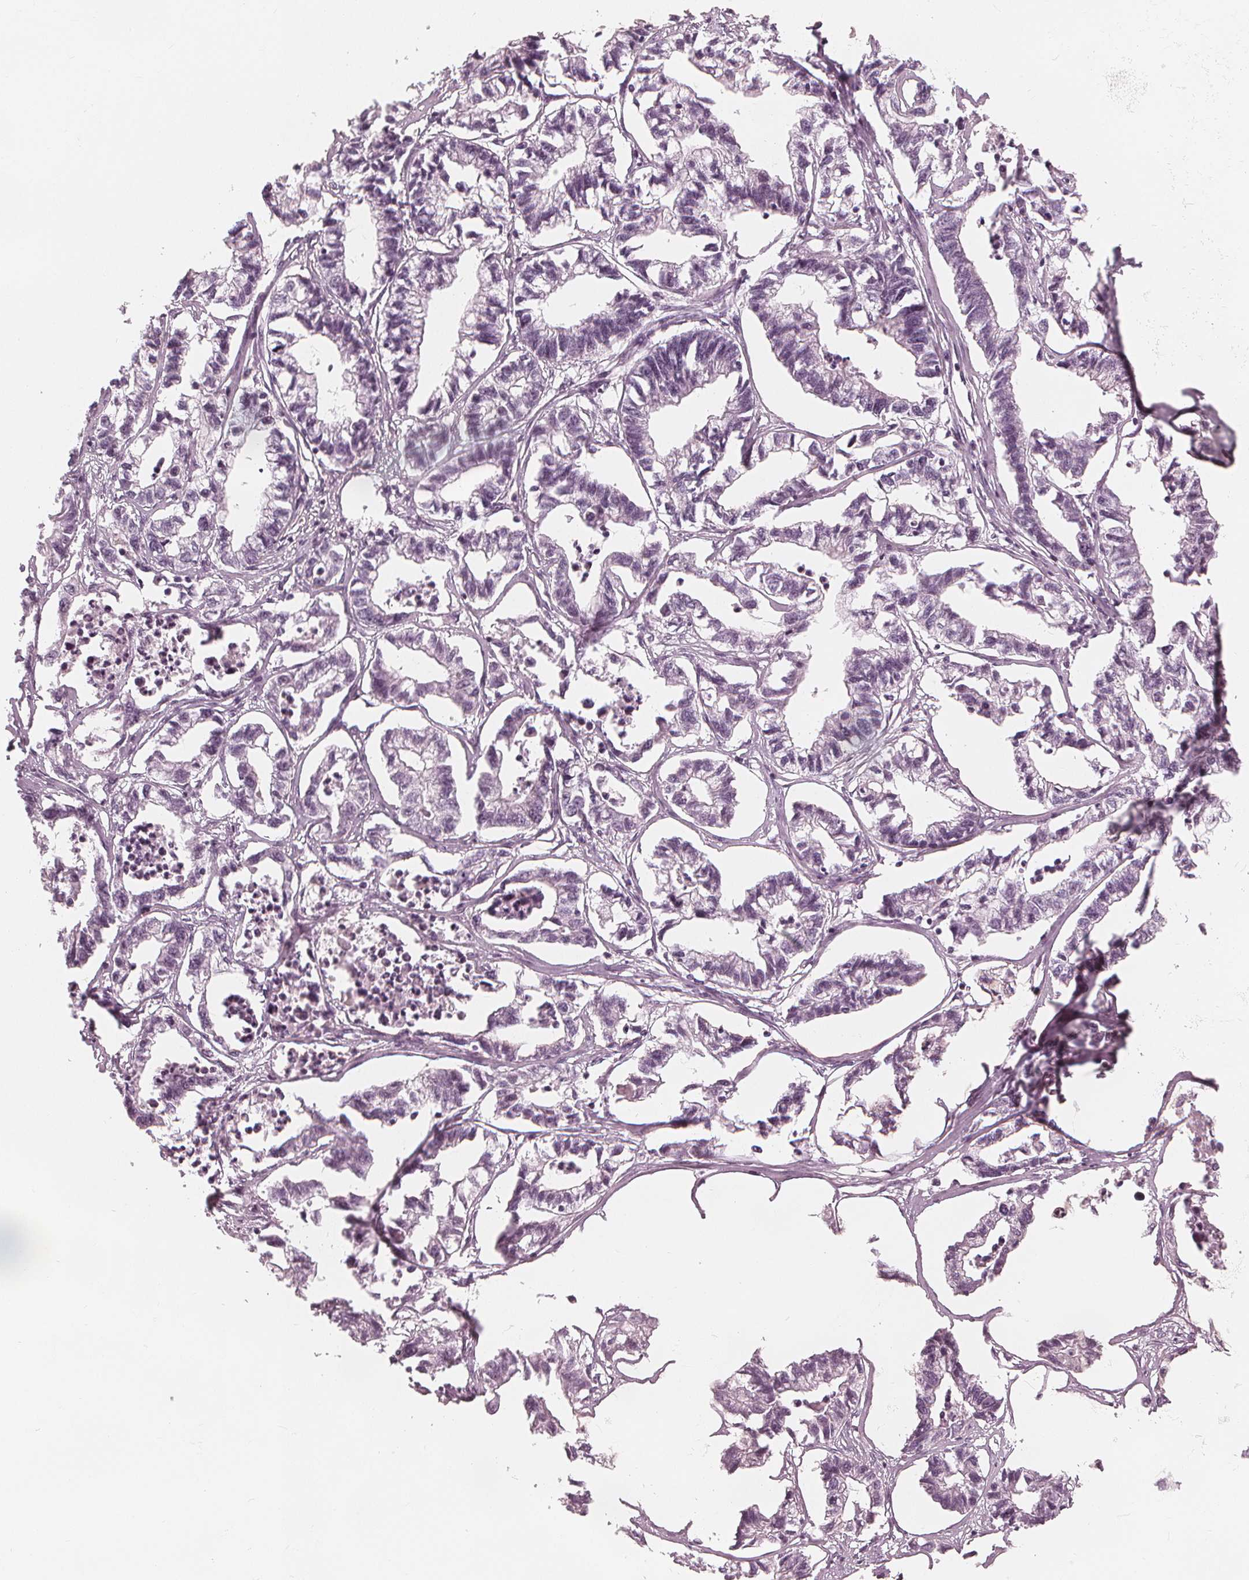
{"staining": {"intensity": "negative", "quantity": "none", "location": "none"}, "tissue": "stomach cancer", "cell_type": "Tumor cells", "image_type": "cancer", "snomed": [{"axis": "morphology", "description": "Adenocarcinoma, NOS"}, {"axis": "topography", "description": "Stomach"}], "caption": "This micrograph is of adenocarcinoma (stomach) stained with immunohistochemistry (IHC) to label a protein in brown with the nuclei are counter-stained blue. There is no positivity in tumor cells.", "gene": "PAEP", "patient": {"sex": "male", "age": 83}}